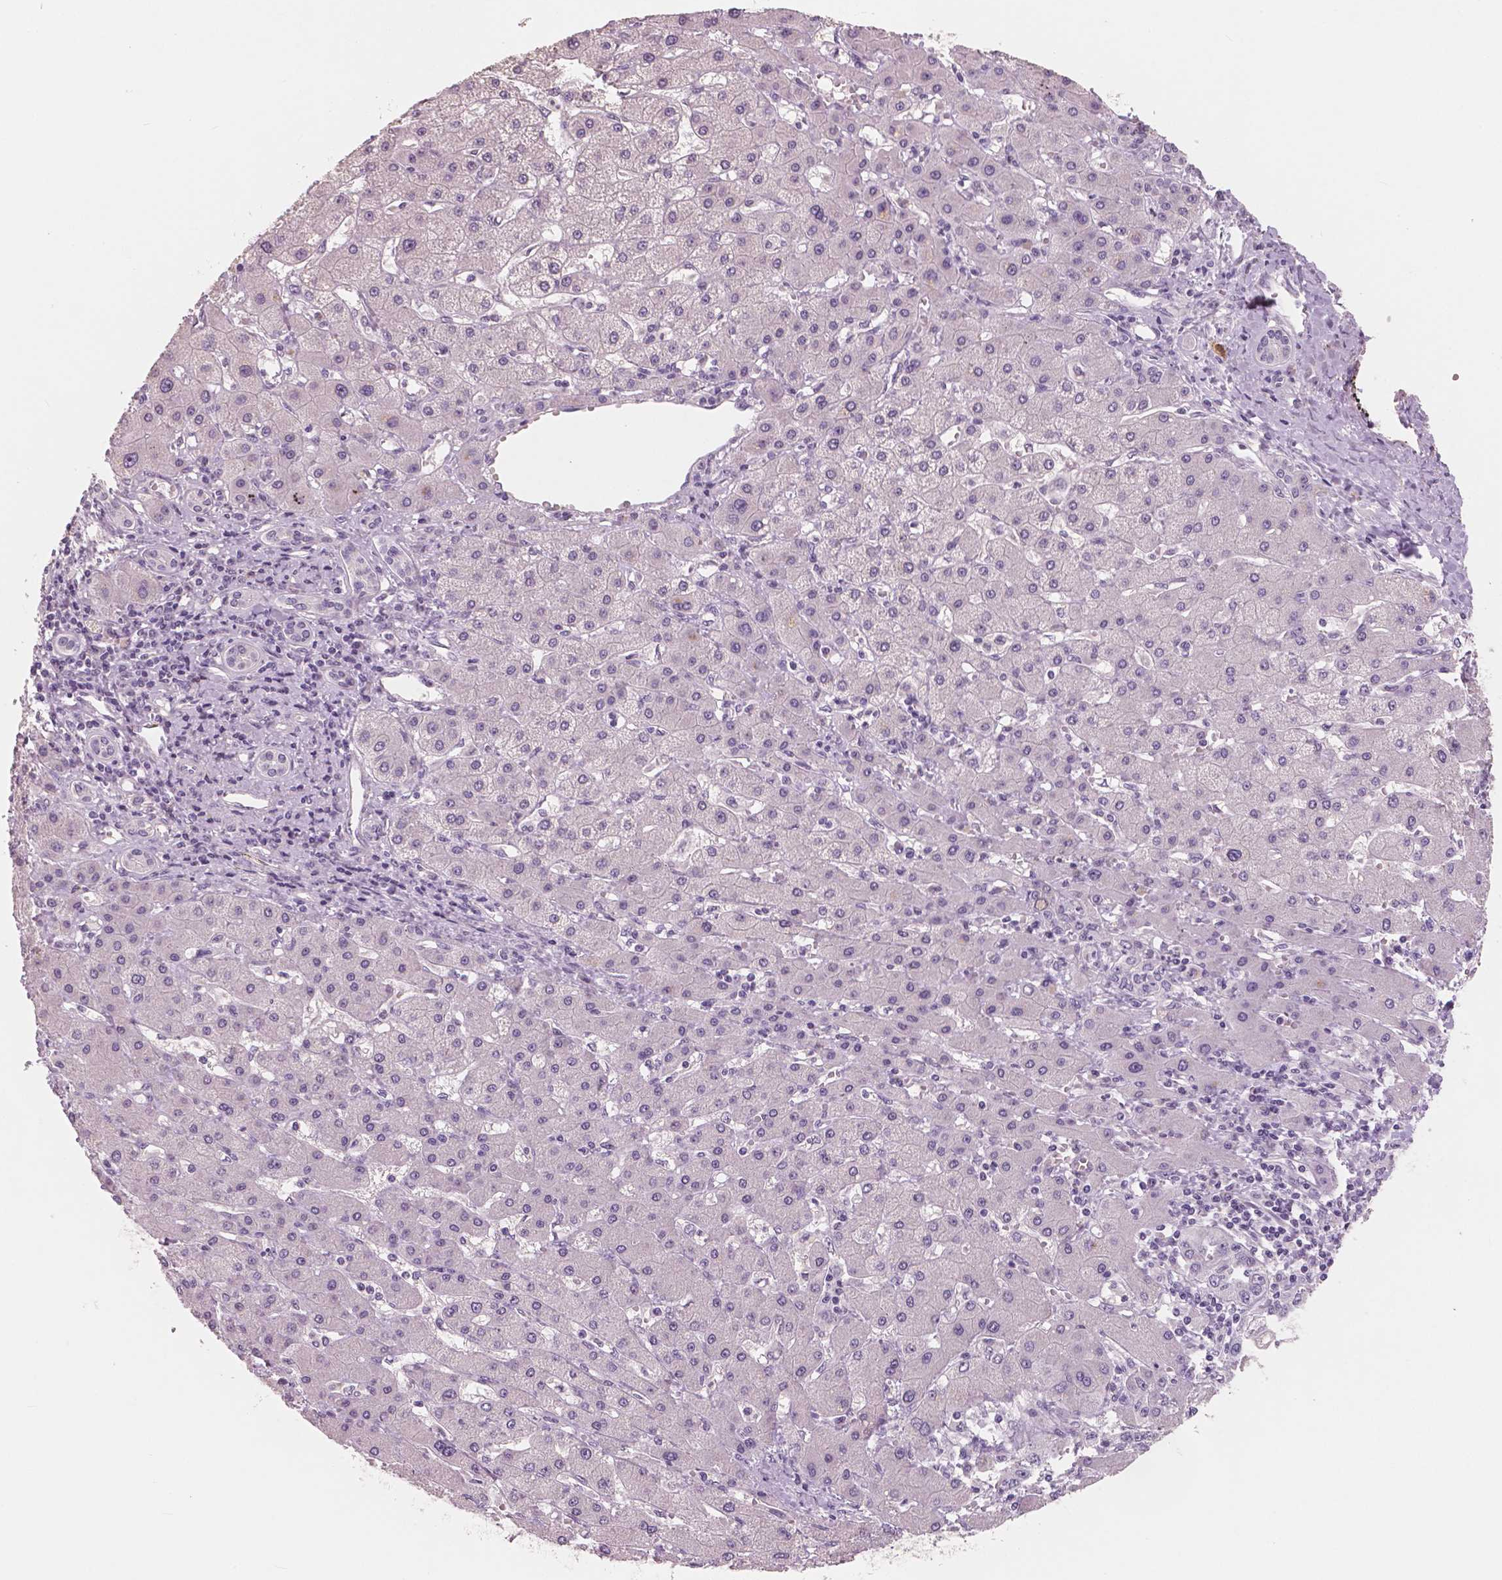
{"staining": {"intensity": "negative", "quantity": "none", "location": "none"}, "tissue": "liver cancer", "cell_type": "Tumor cells", "image_type": "cancer", "snomed": [{"axis": "morphology", "description": "Cholangiocarcinoma"}, {"axis": "topography", "description": "Liver"}], "caption": "Micrograph shows no protein positivity in tumor cells of cholangiocarcinoma (liver) tissue.", "gene": "KIT", "patient": {"sex": "male", "age": 59}}